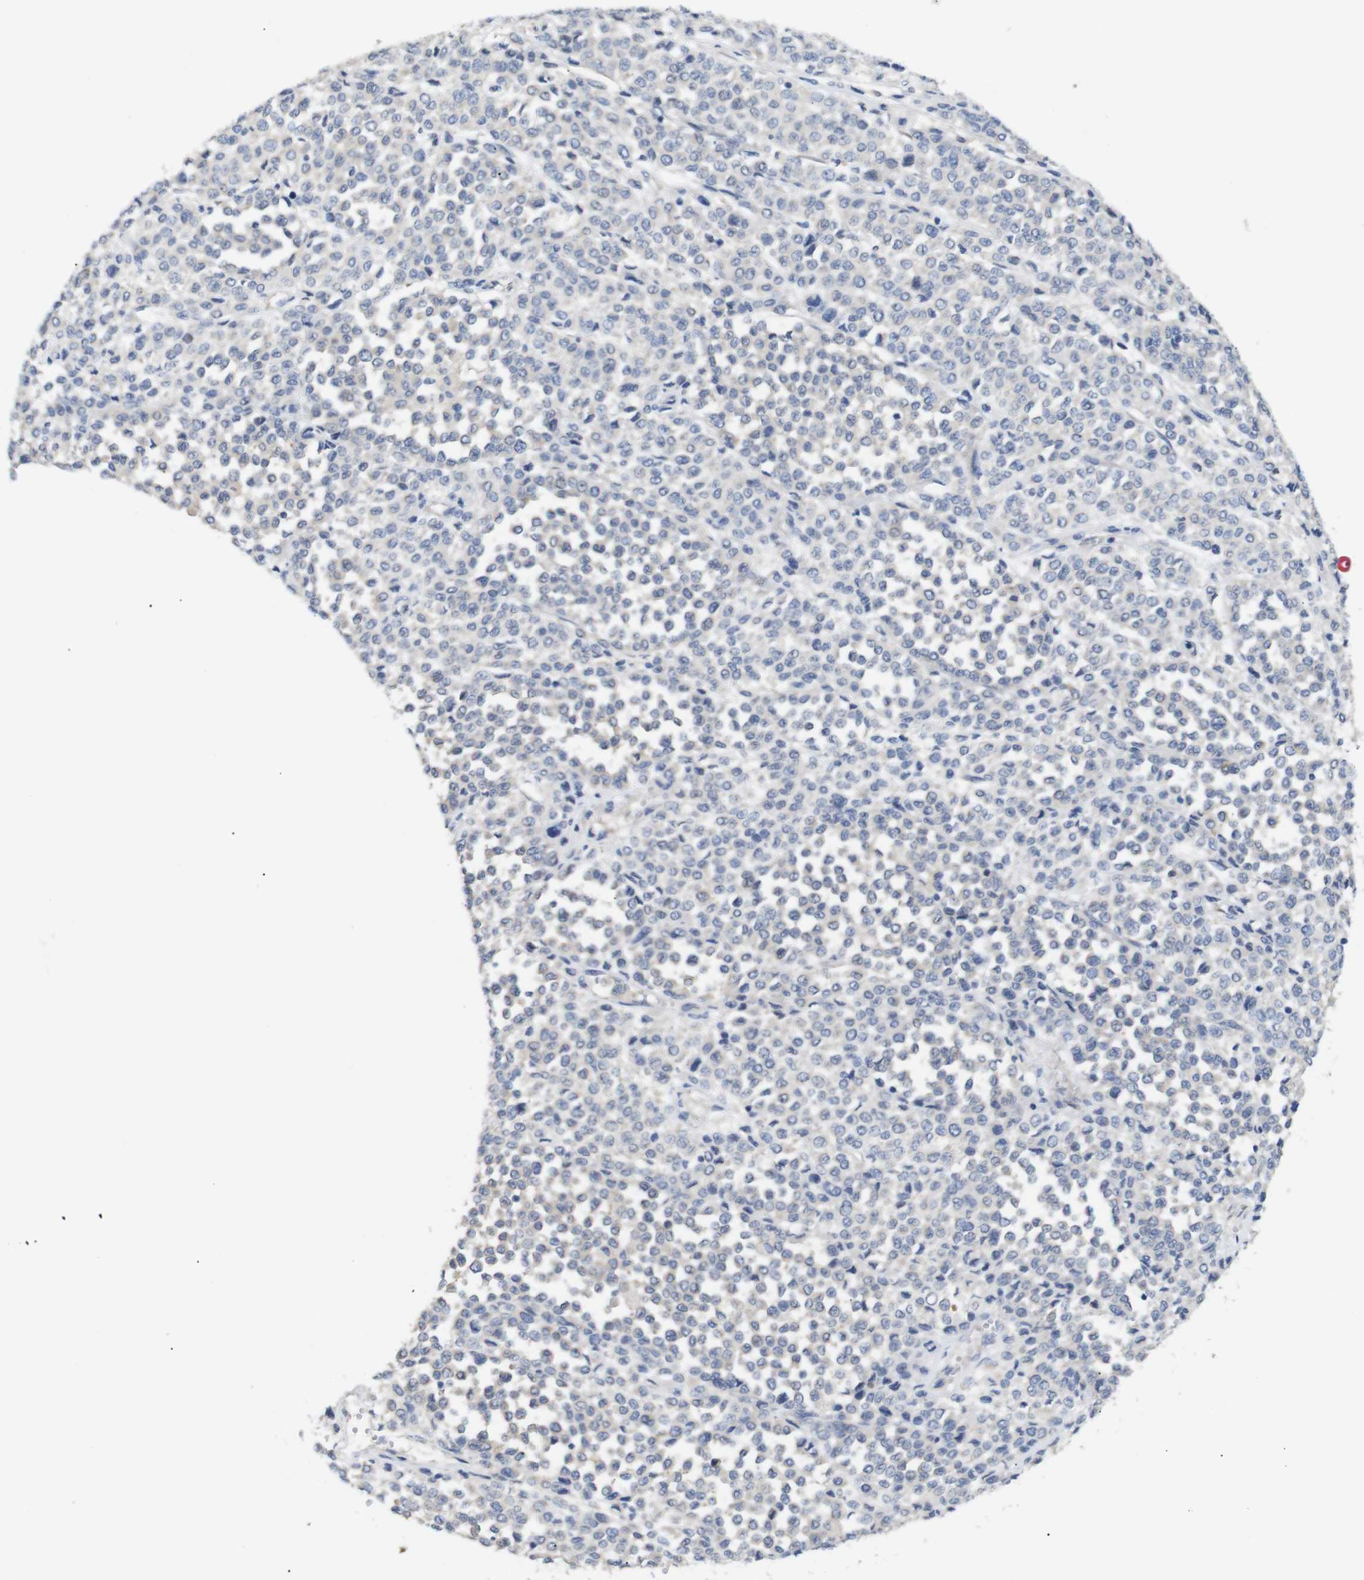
{"staining": {"intensity": "weak", "quantity": "25%-75%", "location": "cytoplasmic/membranous"}, "tissue": "melanoma", "cell_type": "Tumor cells", "image_type": "cancer", "snomed": [{"axis": "morphology", "description": "Malignant melanoma, Metastatic site"}, {"axis": "topography", "description": "Pancreas"}], "caption": "Melanoma was stained to show a protein in brown. There is low levels of weak cytoplasmic/membranous positivity in approximately 25%-75% of tumor cells.", "gene": "ALOX15", "patient": {"sex": "female", "age": 30}}